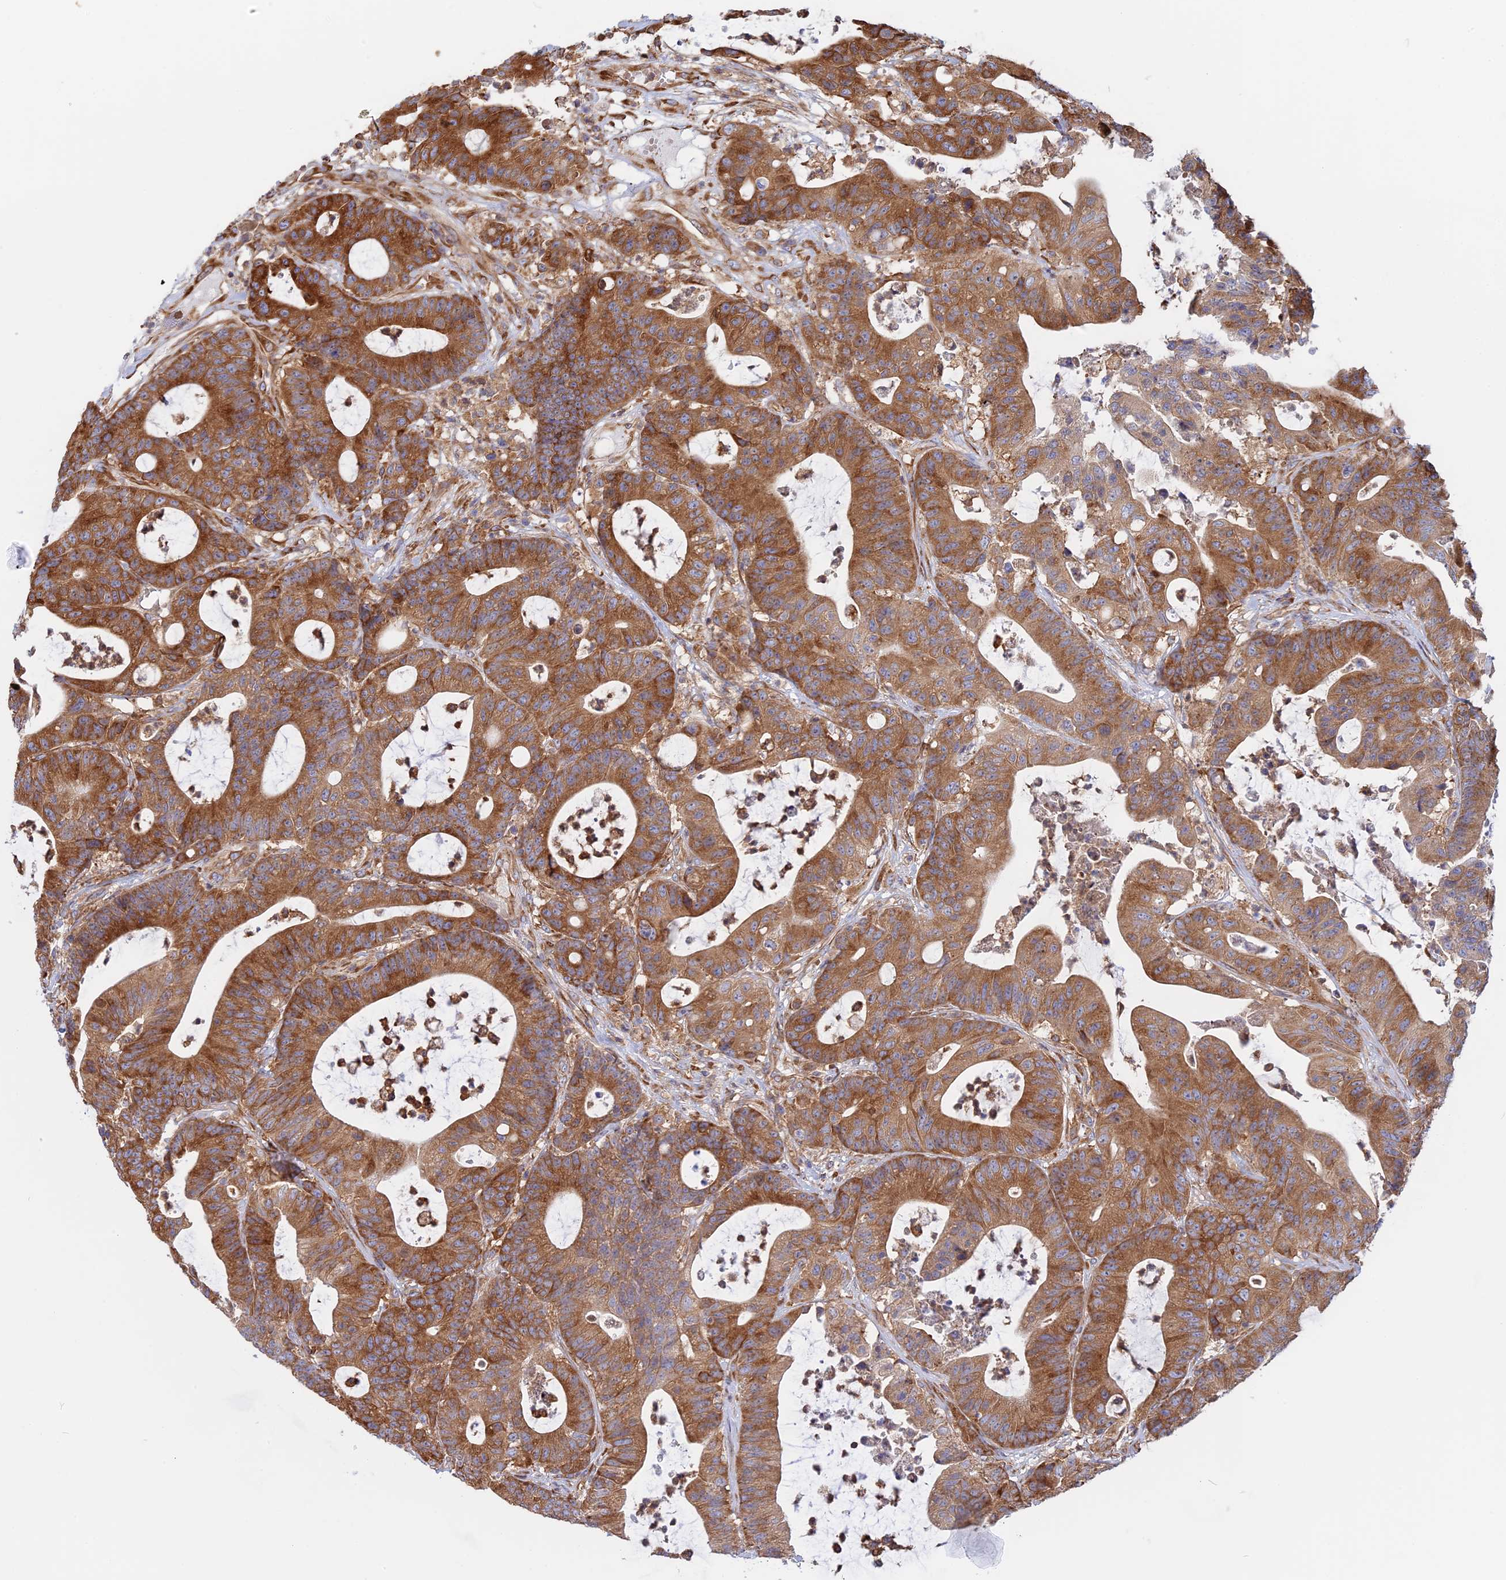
{"staining": {"intensity": "moderate", "quantity": ">75%", "location": "cytoplasmic/membranous"}, "tissue": "colorectal cancer", "cell_type": "Tumor cells", "image_type": "cancer", "snomed": [{"axis": "morphology", "description": "Adenocarcinoma, NOS"}, {"axis": "topography", "description": "Colon"}], "caption": "Protein staining by immunohistochemistry displays moderate cytoplasmic/membranous staining in approximately >75% of tumor cells in colorectal cancer (adenocarcinoma). The protein of interest is stained brown, and the nuclei are stained in blue (DAB IHC with brightfield microscopy, high magnification).", "gene": "GMIP", "patient": {"sex": "female", "age": 84}}